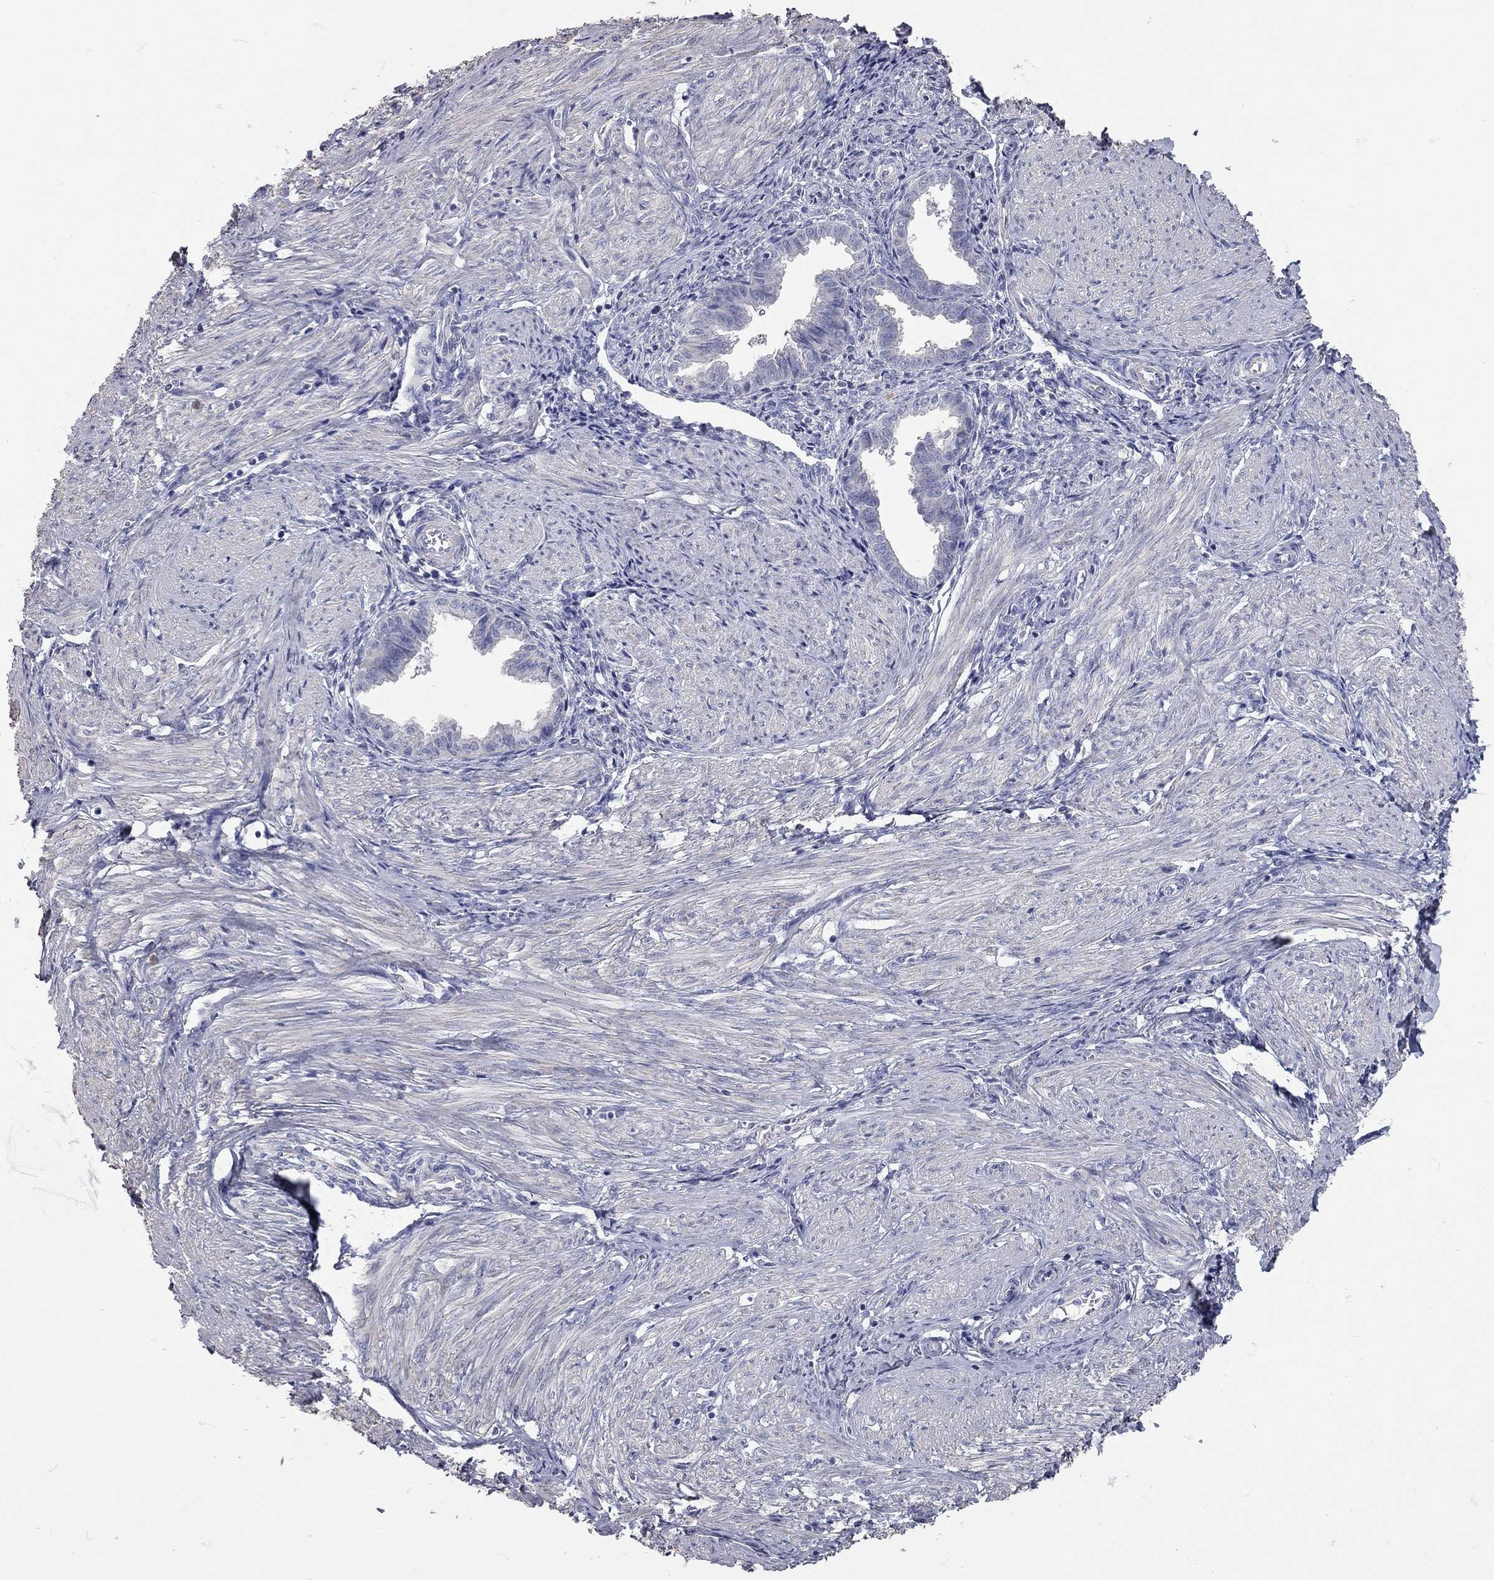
{"staining": {"intensity": "negative", "quantity": "none", "location": "none"}, "tissue": "endometrium", "cell_type": "Cells in endometrial stroma", "image_type": "normal", "snomed": [{"axis": "morphology", "description": "Normal tissue, NOS"}, {"axis": "topography", "description": "Endometrium"}], "caption": "IHC of benign endometrium reveals no expression in cells in endometrial stroma. Nuclei are stained in blue.", "gene": "C10orf90", "patient": {"sex": "female", "age": 37}}